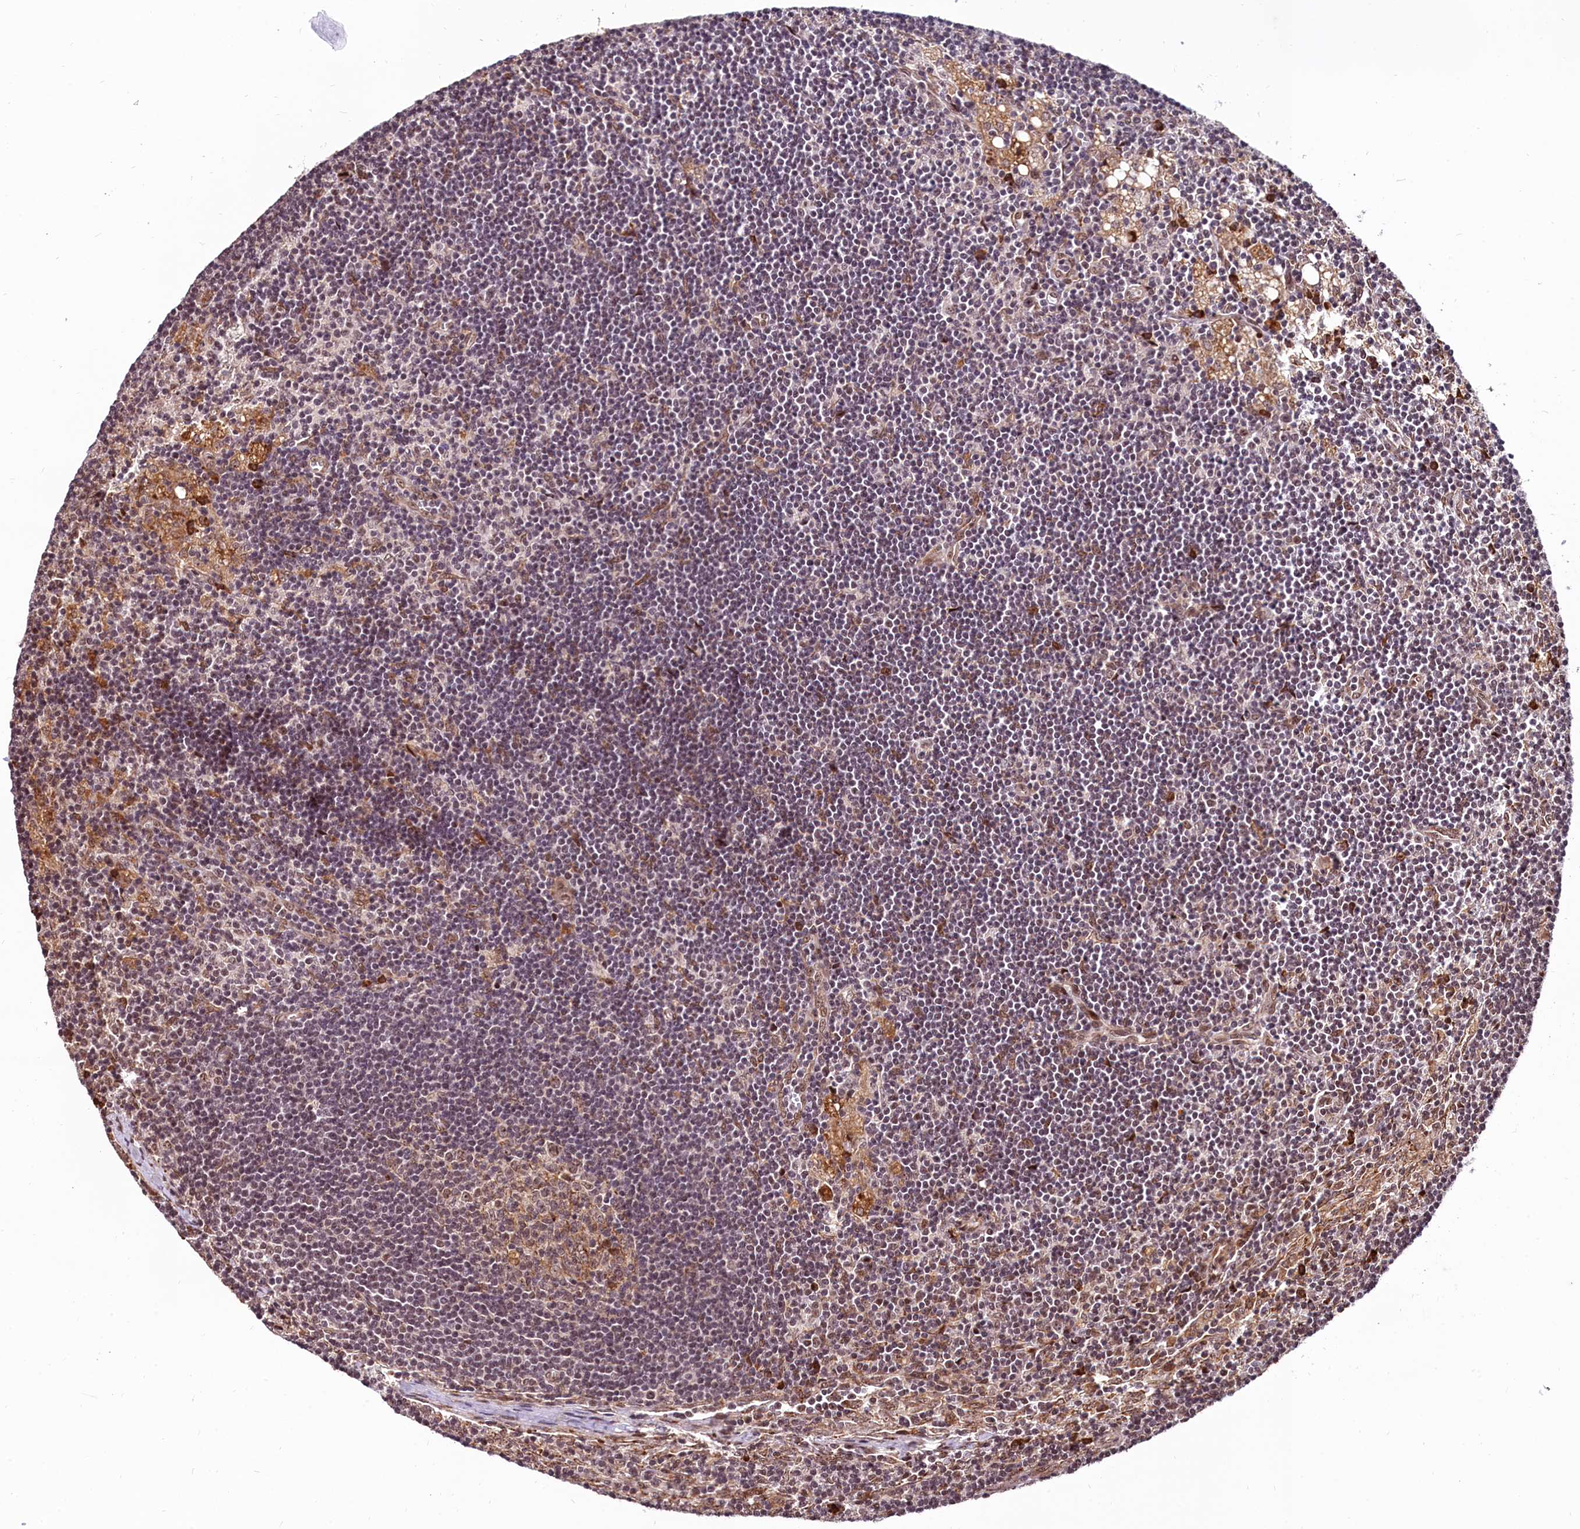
{"staining": {"intensity": "moderate", "quantity": "25%-75%", "location": "cytoplasmic/membranous"}, "tissue": "lymph node", "cell_type": "Germinal center cells", "image_type": "normal", "snomed": [{"axis": "morphology", "description": "Normal tissue, NOS"}, {"axis": "topography", "description": "Lymph node"}], "caption": "A histopathology image of lymph node stained for a protein displays moderate cytoplasmic/membranous brown staining in germinal center cells. (Stains: DAB (3,3'-diaminobenzidine) in brown, nuclei in blue, Microscopy: brightfield microscopy at high magnification).", "gene": "PDS5B", "patient": {"sex": "male", "age": 24}}